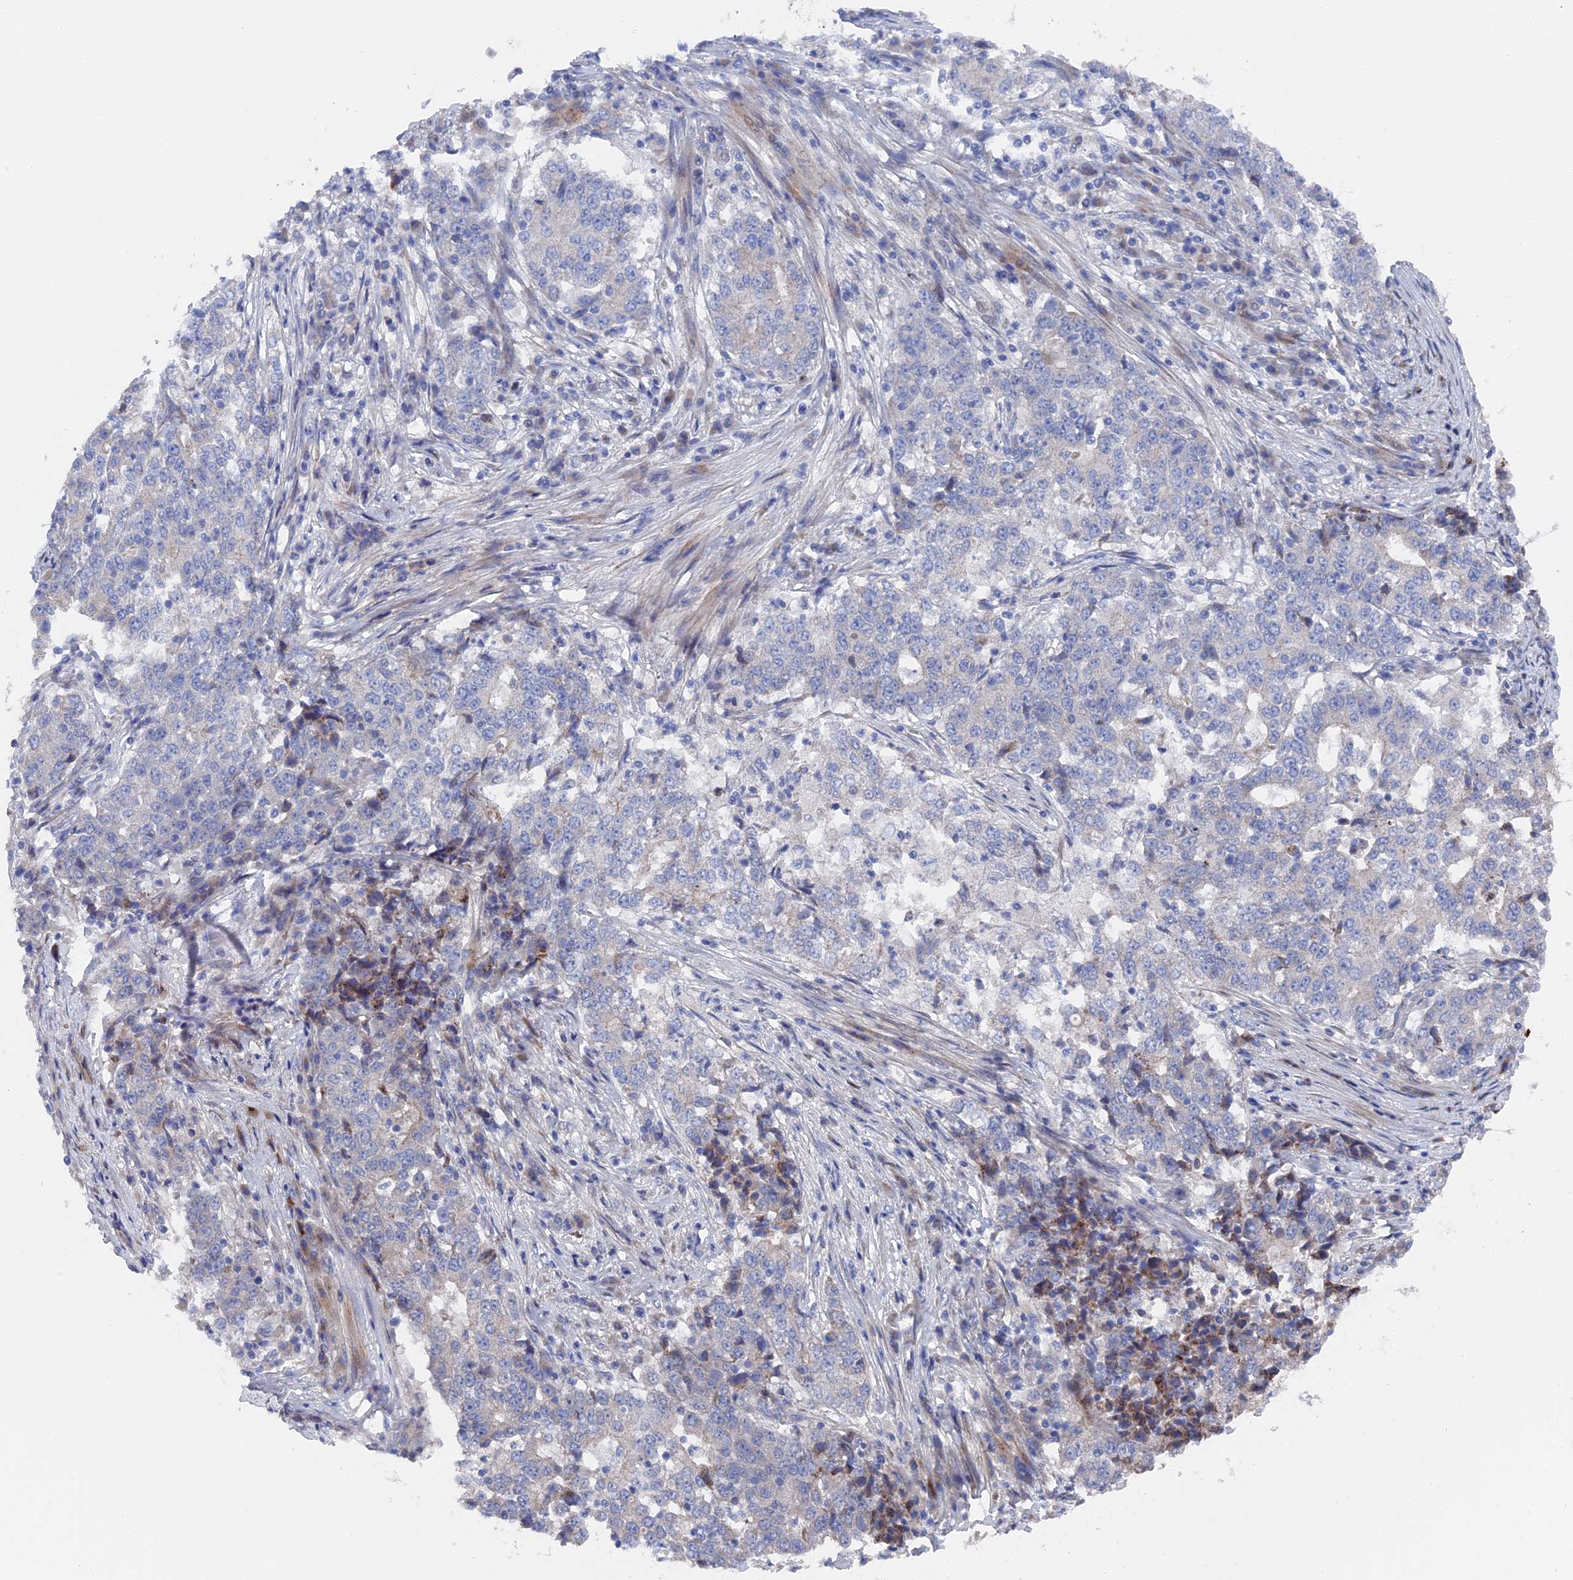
{"staining": {"intensity": "negative", "quantity": "none", "location": "none"}, "tissue": "stomach cancer", "cell_type": "Tumor cells", "image_type": "cancer", "snomed": [{"axis": "morphology", "description": "Adenocarcinoma, NOS"}, {"axis": "topography", "description": "Stomach"}], "caption": "This is an immunohistochemistry micrograph of stomach cancer. There is no positivity in tumor cells.", "gene": "TMEM161A", "patient": {"sex": "male", "age": 59}}